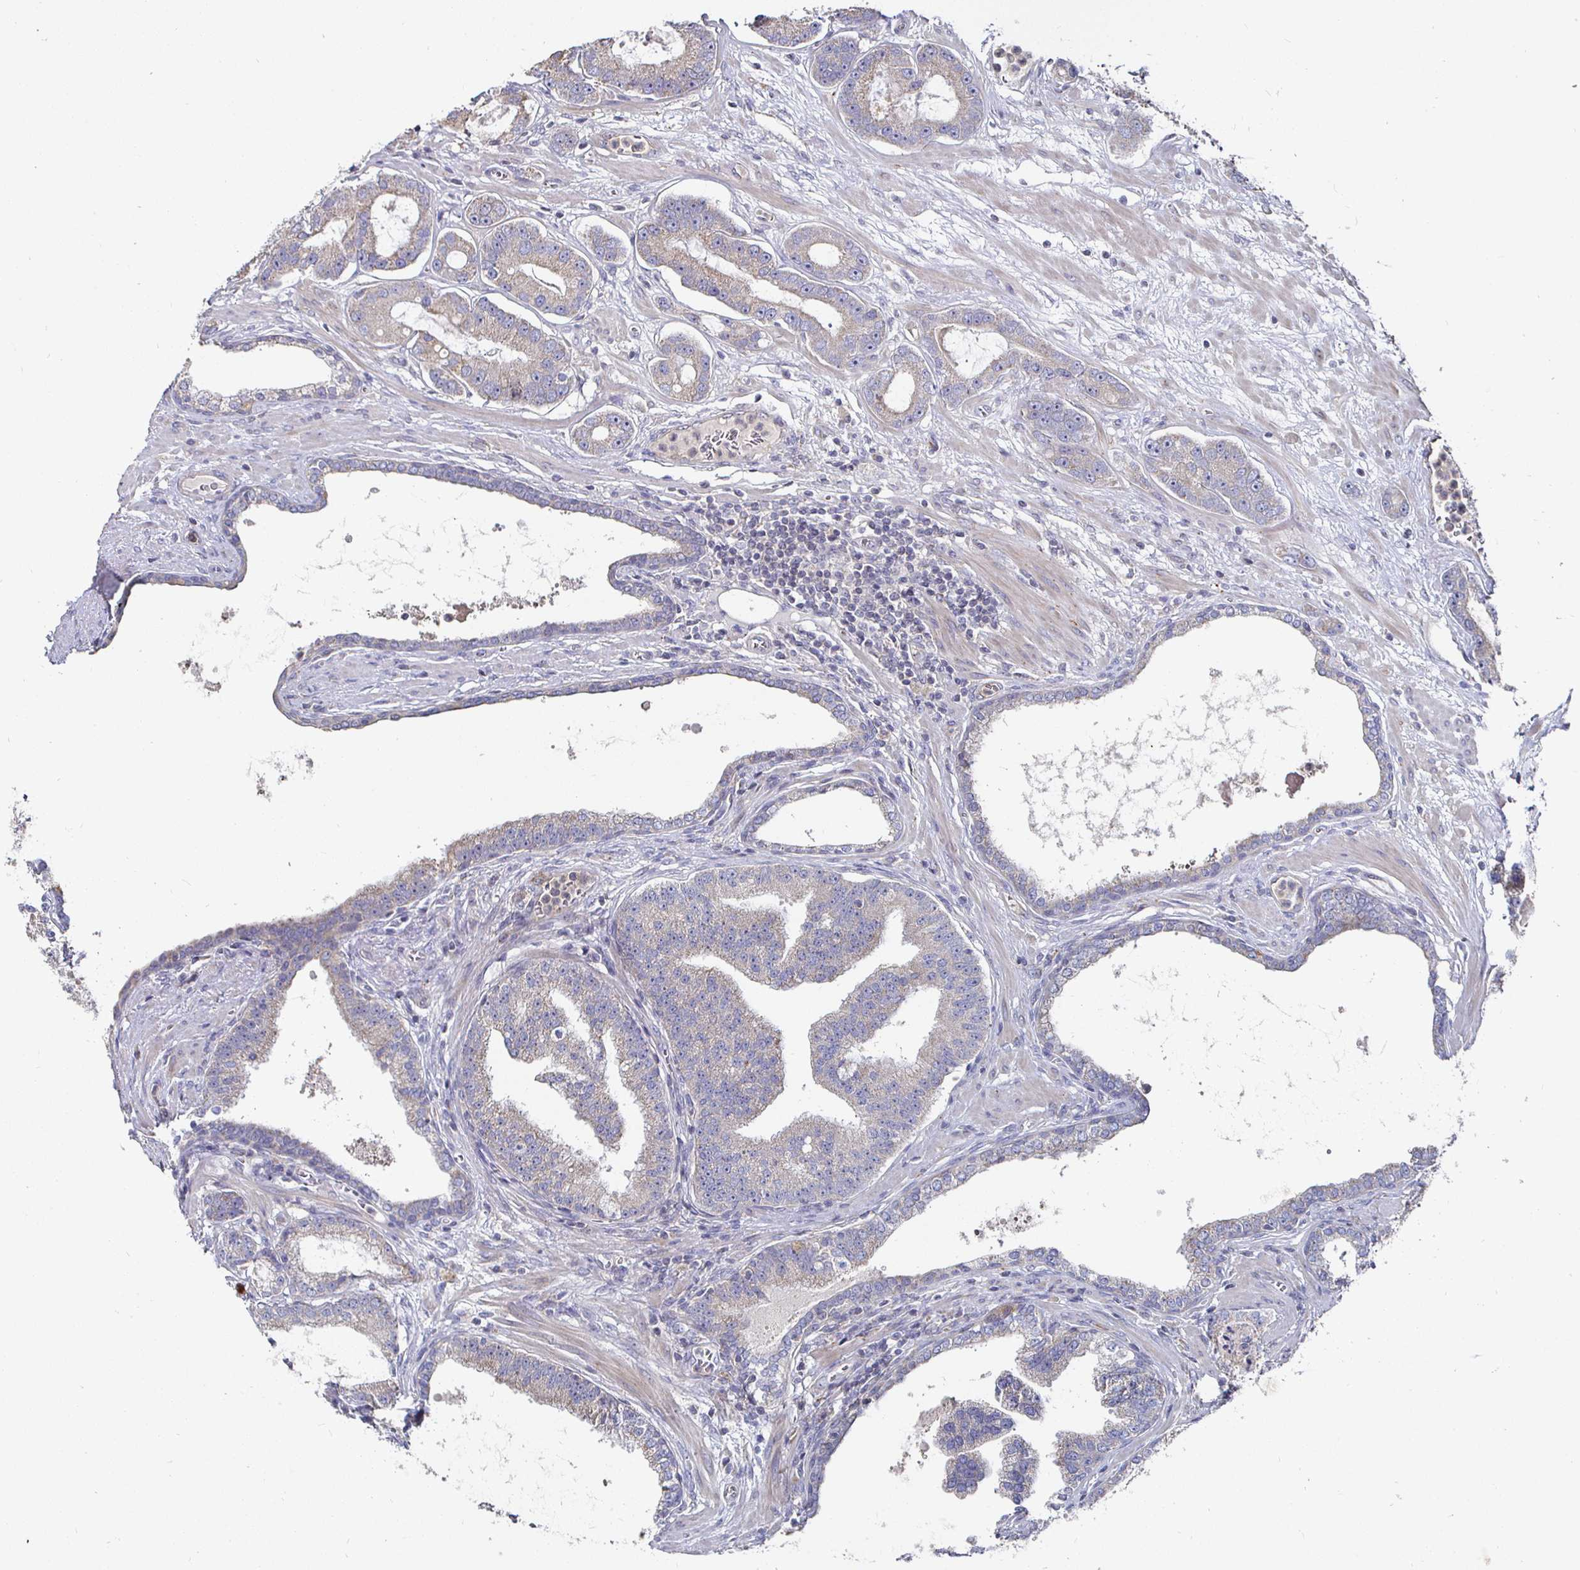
{"staining": {"intensity": "weak", "quantity": ">75%", "location": "cytoplasmic/membranous"}, "tissue": "prostate cancer", "cell_type": "Tumor cells", "image_type": "cancer", "snomed": [{"axis": "morphology", "description": "Adenocarcinoma, High grade"}, {"axis": "topography", "description": "Prostate"}], "caption": "Adenocarcinoma (high-grade) (prostate) stained for a protein shows weak cytoplasmic/membranous positivity in tumor cells.", "gene": "NRSN1", "patient": {"sex": "male", "age": 65}}